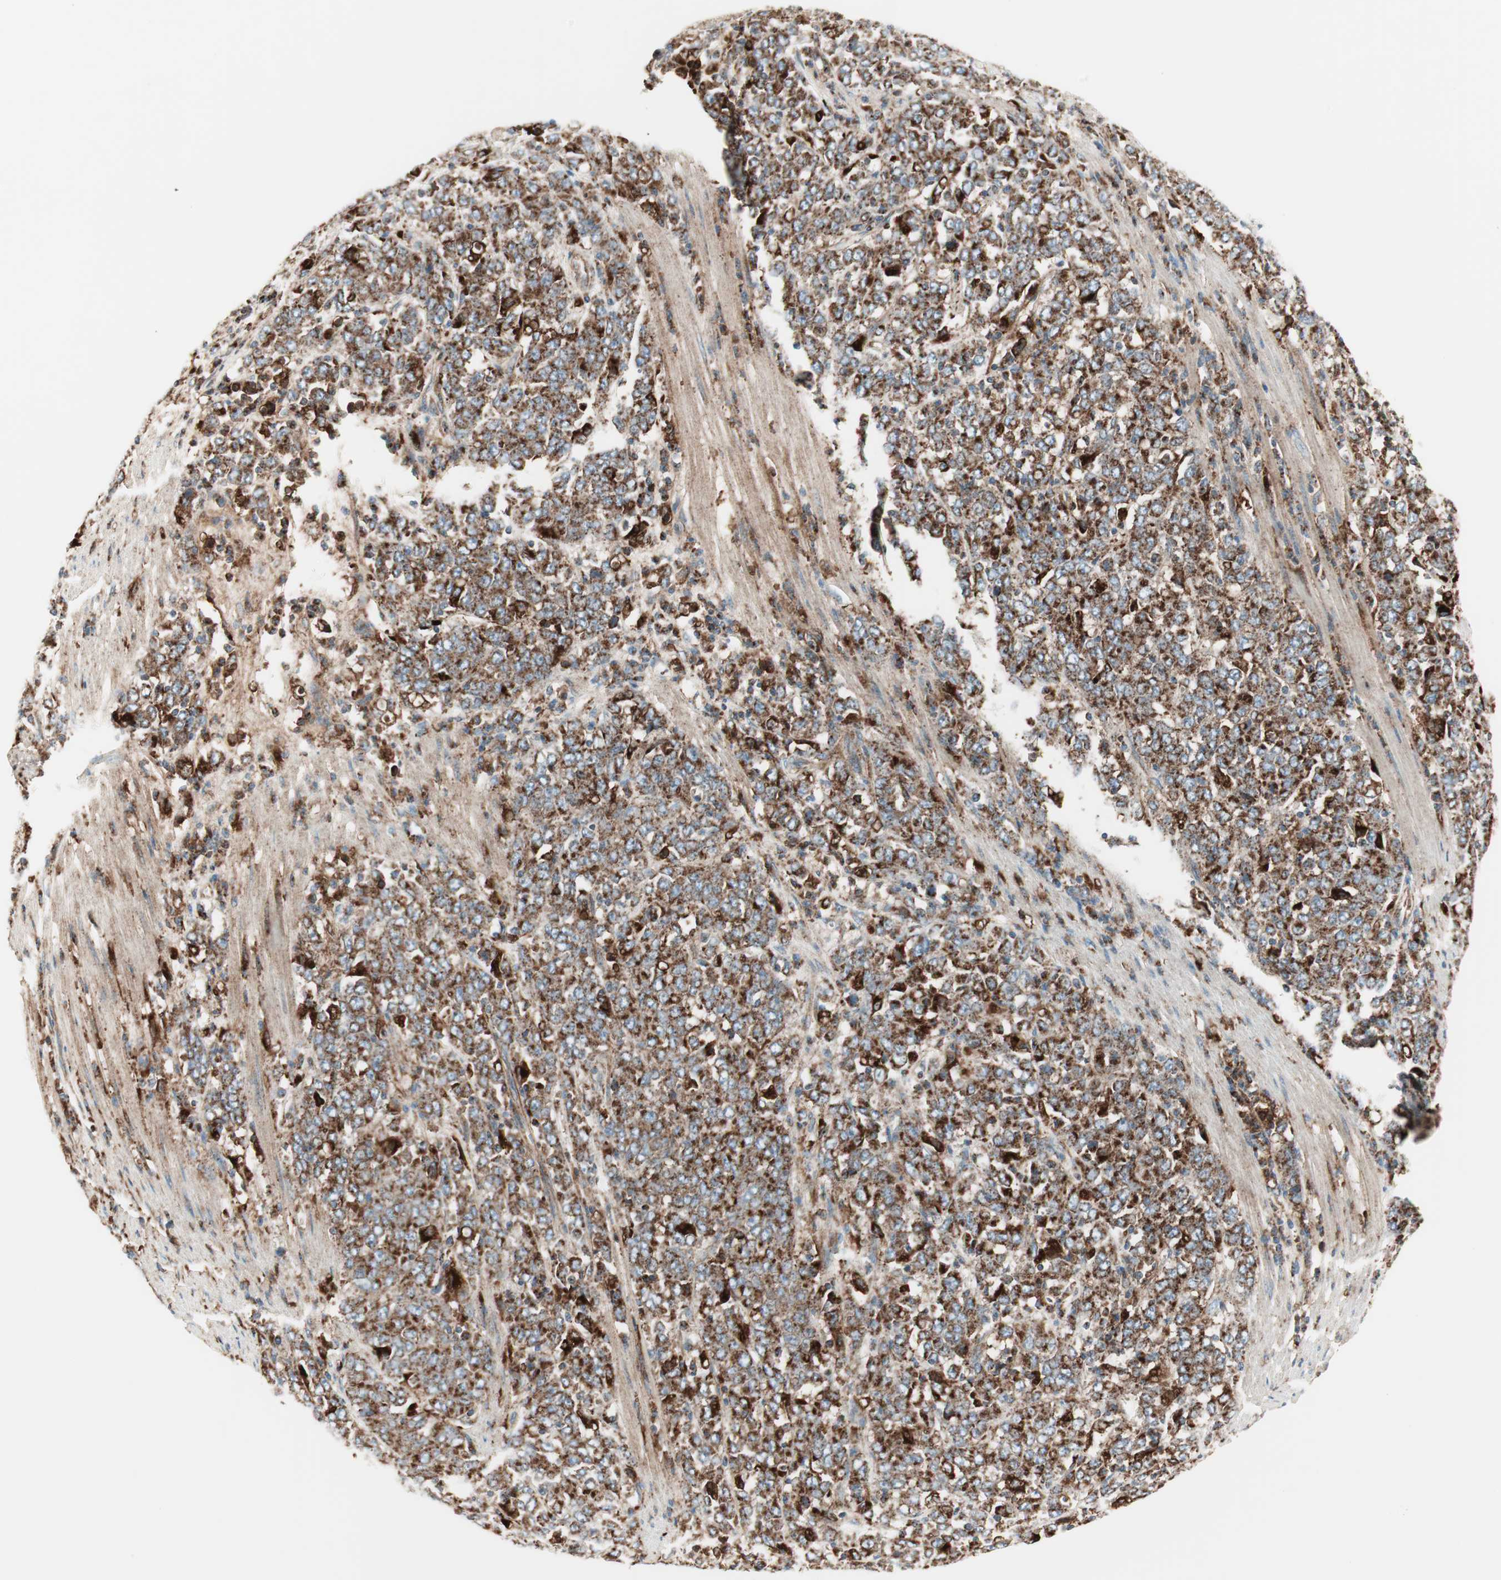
{"staining": {"intensity": "weak", "quantity": ">75%", "location": "cytoplasmic/membranous"}, "tissue": "stomach cancer", "cell_type": "Tumor cells", "image_type": "cancer", "snomed": [{"axis": "morphology", "description": "Adenocarcinoma, NOS"}, {"axis": "topography", "description": "Stomach, lower"}], "caption": "This is a photomicrograph of IHC staining of adenocarcinoma (stomach), which shows weak positivity in the cytoplasmic/membranous of tumor cells.", "gene": "ATP6V1G1", "patient": {"sex": "female", "age": 71}}